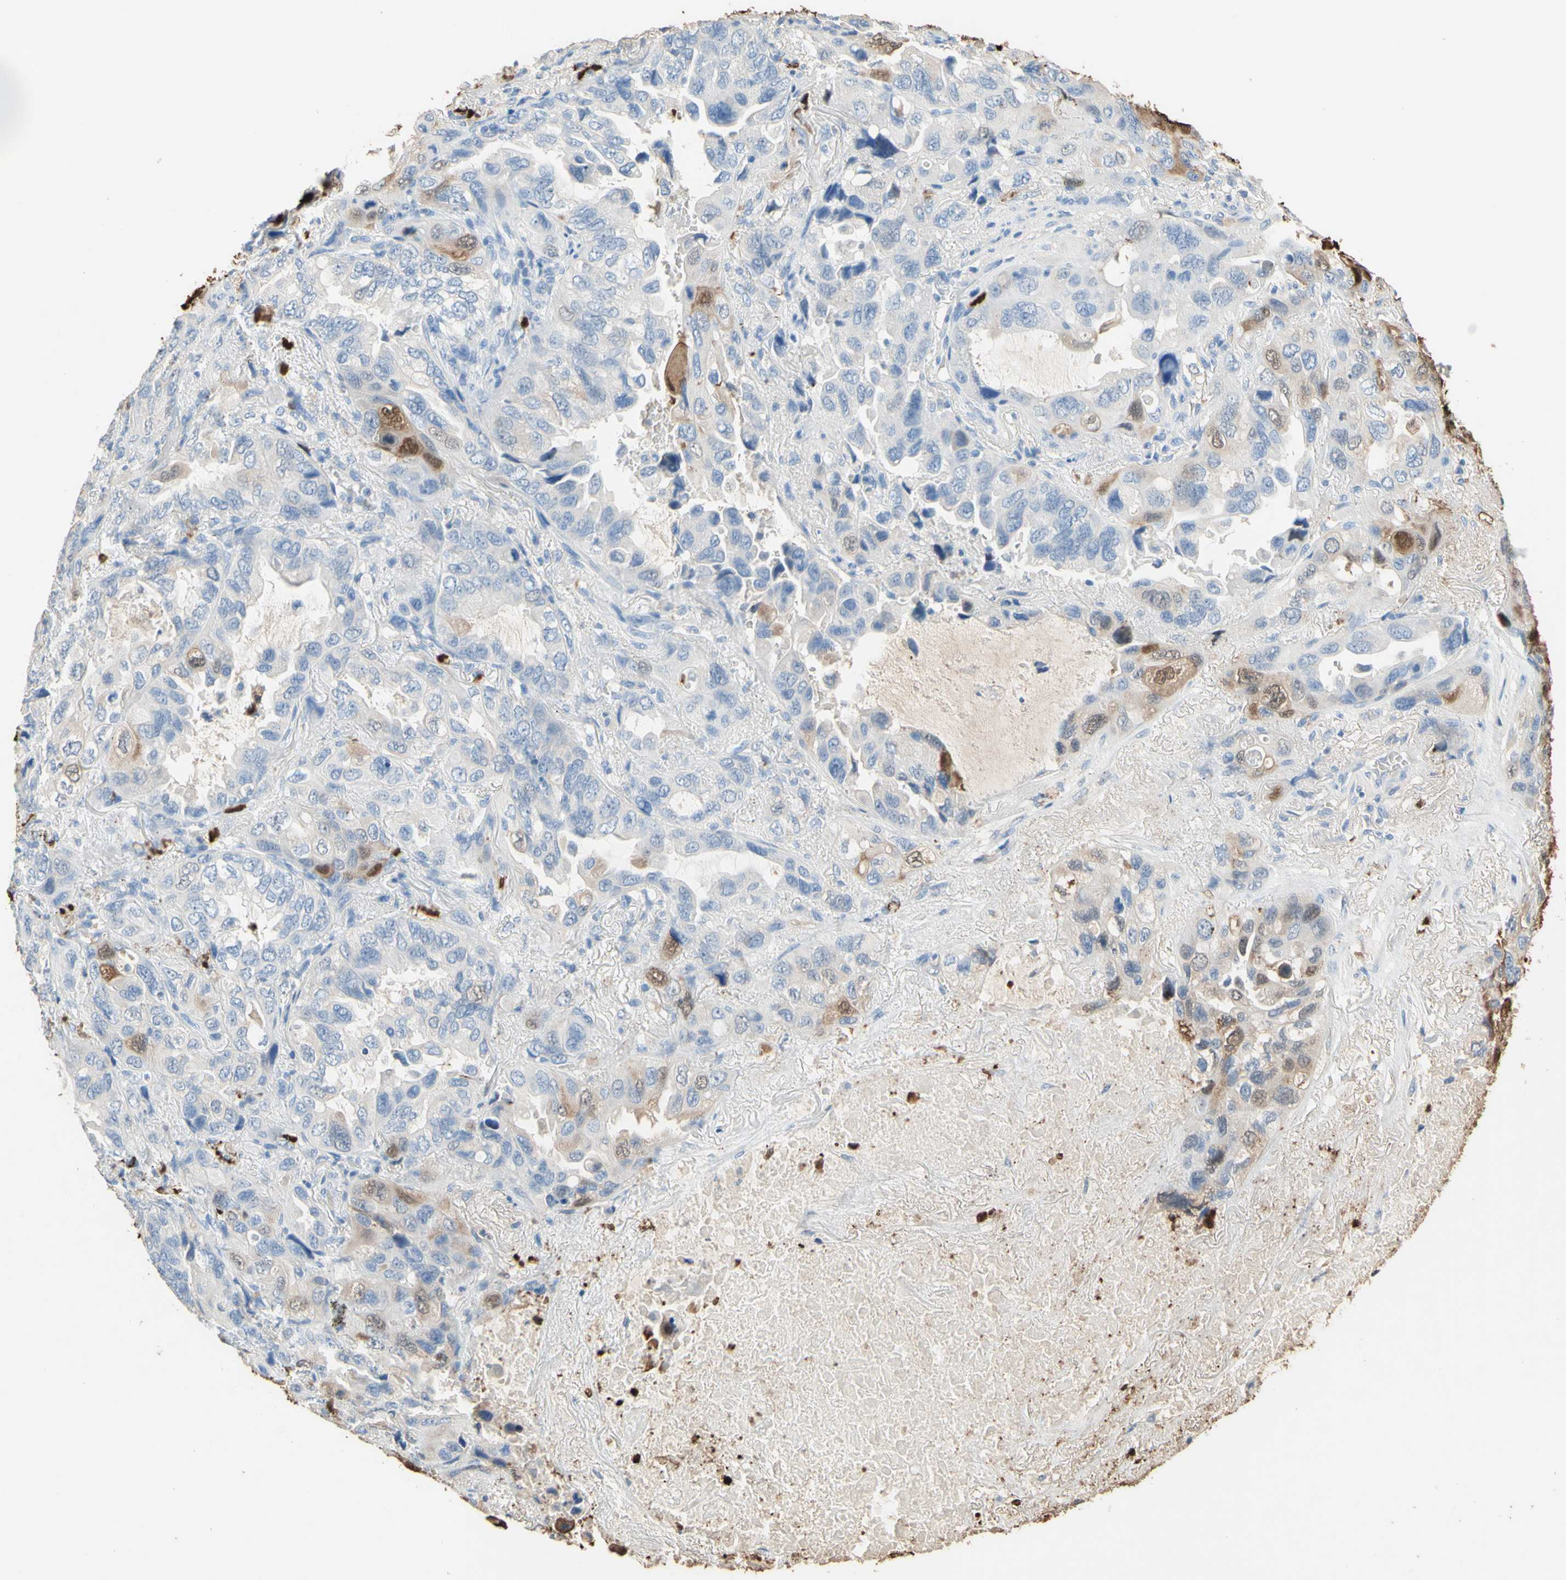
{"staining": {"intensity": "moderate", "quantity": "<25%", "location": "cytoplasmic/membranous,nuclear"}, "tissue": "lung cancer", "cell_type": "Tumor cells", "image_type": "cancer", "snomed": [{"axis": "morphology", "description": "Squamous cell carcinoma, NOS"}, {"axis": "topography", "description": "Lung"}], "caption": "Moderate cytoplasmic/membranous and nuclear protein positivity is present in approximately <25% of tumor cells in lung cancer.", "gene": "NFKBIZ", "patient": {"sex": "female", "age": 73}}